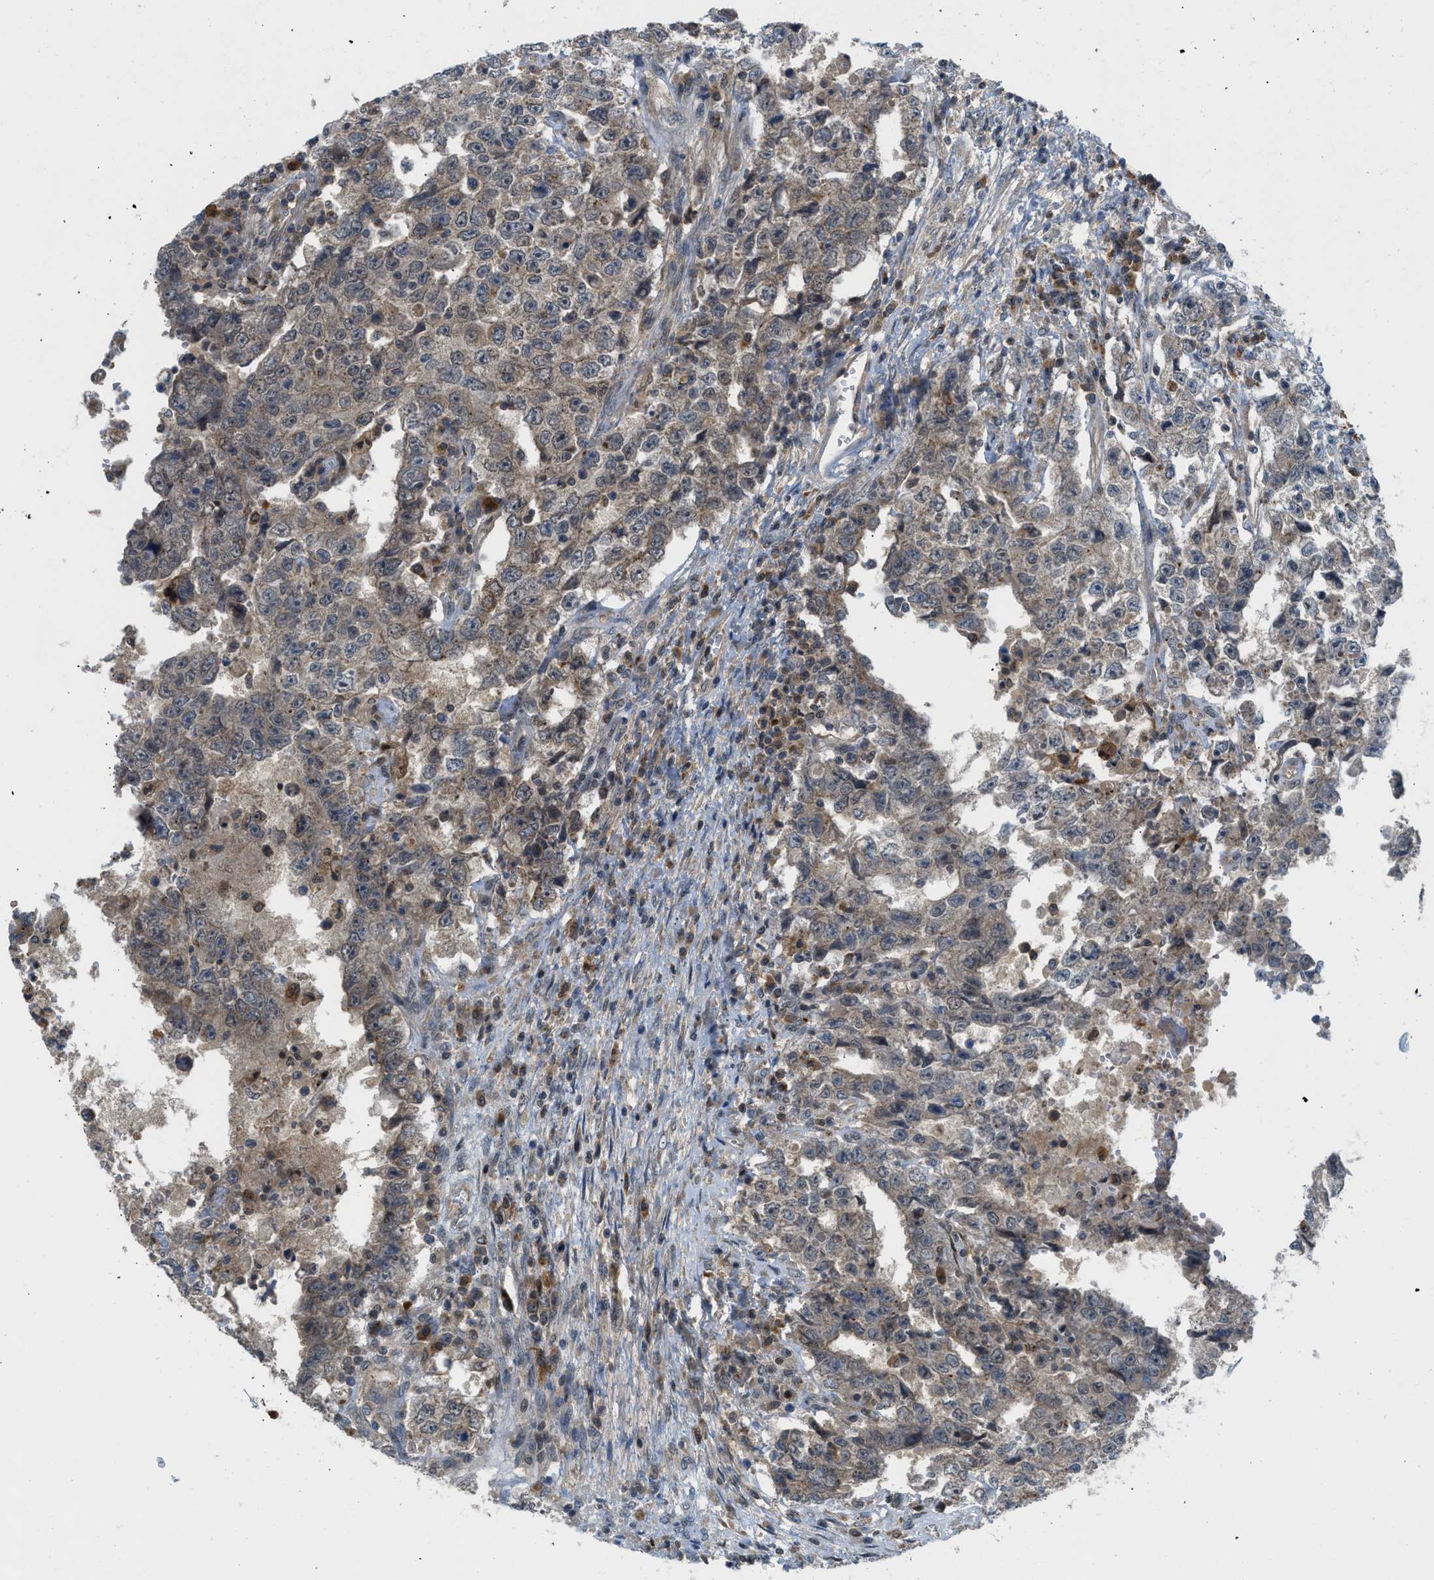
{"staining": {"intensity": "moderate", "quantity": ">75%", "location": "cytoplasmic/membranous"}, "tissue": "testis cancer", "cell_type": "Tumor cells", "image_type": "cancer", "snomed": [{"axis": "morphology", "description": "Carcinoma, Embryonal, NOS"}, {"axis": "topography", "description": "Testis"}], "caption": "Immunohistochemistry (DAB (3,3'-diaminobenzidine)) staining of testis cancer demonstrates moderate cytoplasmic/membranous protein positivity in approximately >75% of tumor cells. (DAB (3,3'-diaminobenzidine) IHC, brown staining for protein, blue staining for nuclei).", "gene": "SESN2", "patient": {"sex": "male", "age": 26}}